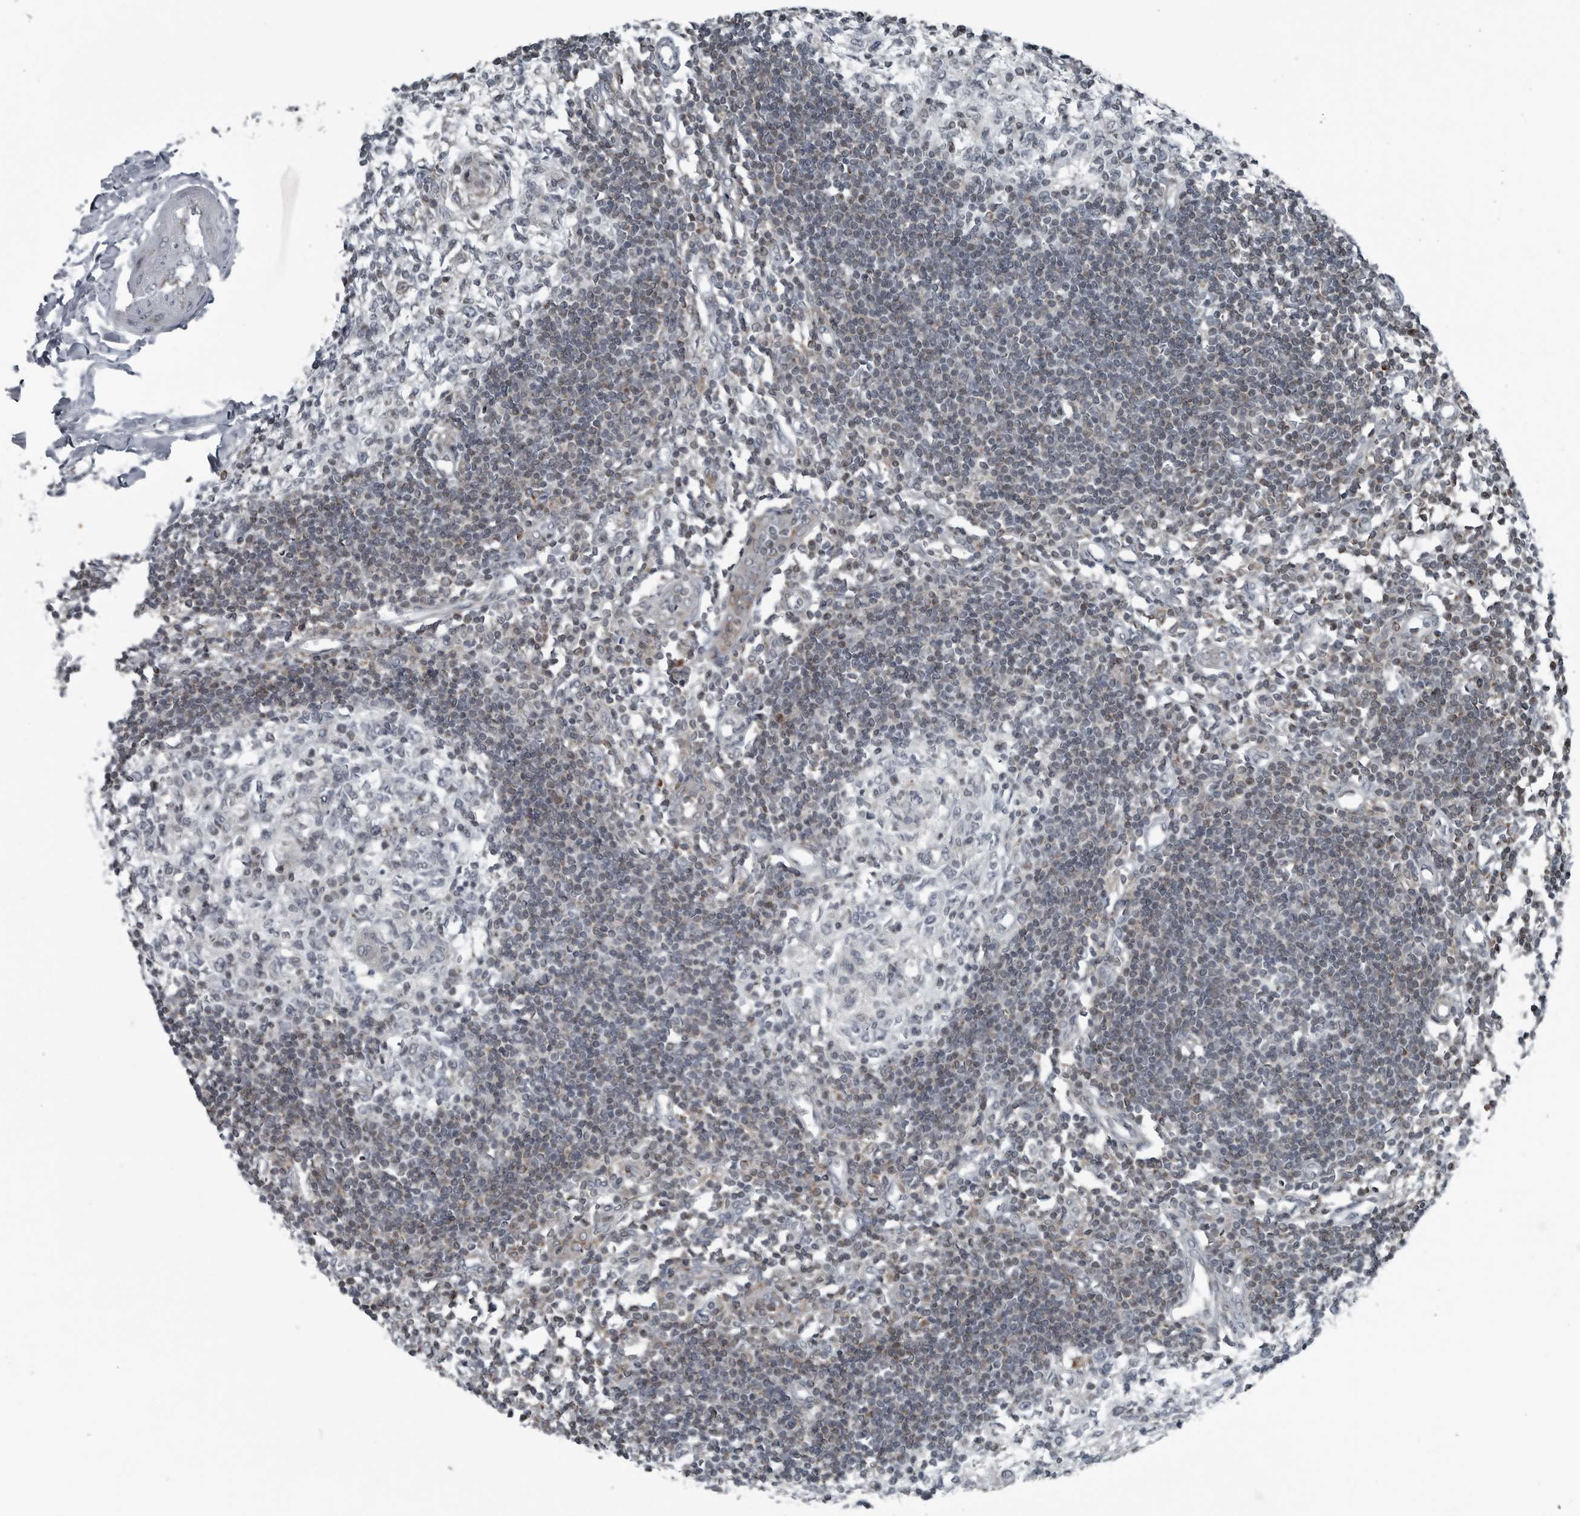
{"staining": {"intensity": "negative", "quantity": "none", "location": "none"}, "tissue": "lymph node", "cell_type": "Germinal center cells", "image_type": "normal", "snomed": [{"axis": "morphology", "description": "Normal tissue, NOS"}, {"axis": "morphology", "description": "Malignant melanoma, Metastatic site"}, {"axis": "topography", "description": "Lymph node"}], "caption": "Histopathology image shows no protein positivity in germinal center cells of normal lymph node. (Brightfield microscopy of DAB IHC at high magnification).", "gene": "GAK", "patient": {"sex": "male", "age": 41}}